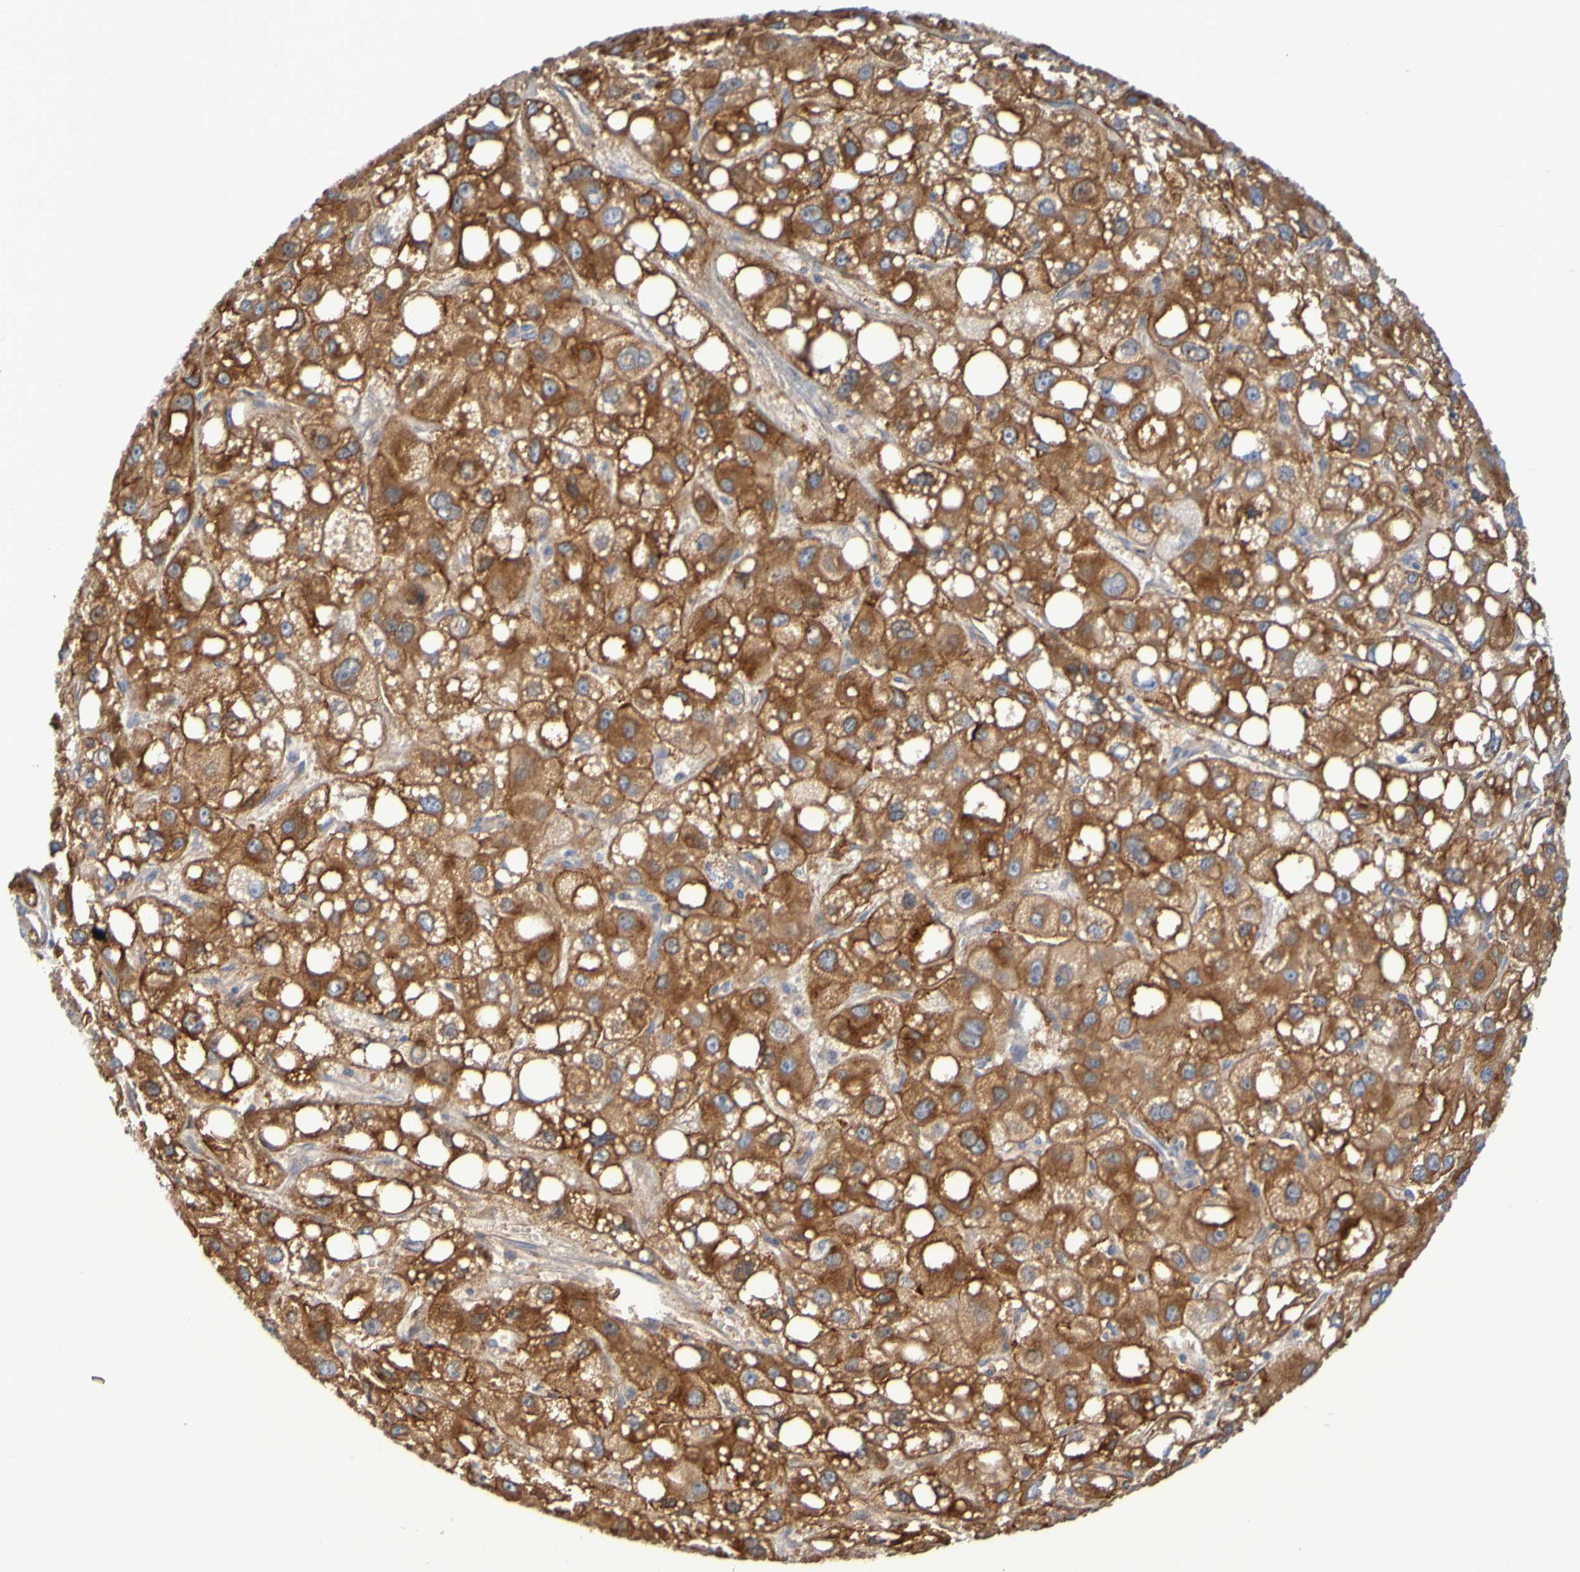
{"staining": {"intensity": "moderate", "quantity": ">75%", "location": "cytoplasmic/membranous"}, "tissue": "liver cancer", "cell_type": "Tumor cells", "image_type": "cancer", "snomed": [{"axis": "morphology", "description": "Carcinoma, Hepatocellular, NOS"}, {"axis": "topography", "description": "Liver"}], "caption": "This is an image of immunohistochemistry staining of liver cancer, which shows moderate expression in the cytoplasmic/membranous of tumor cells.", "gene": "GAB3", "patient": {"sex": "male", "age": 55}}